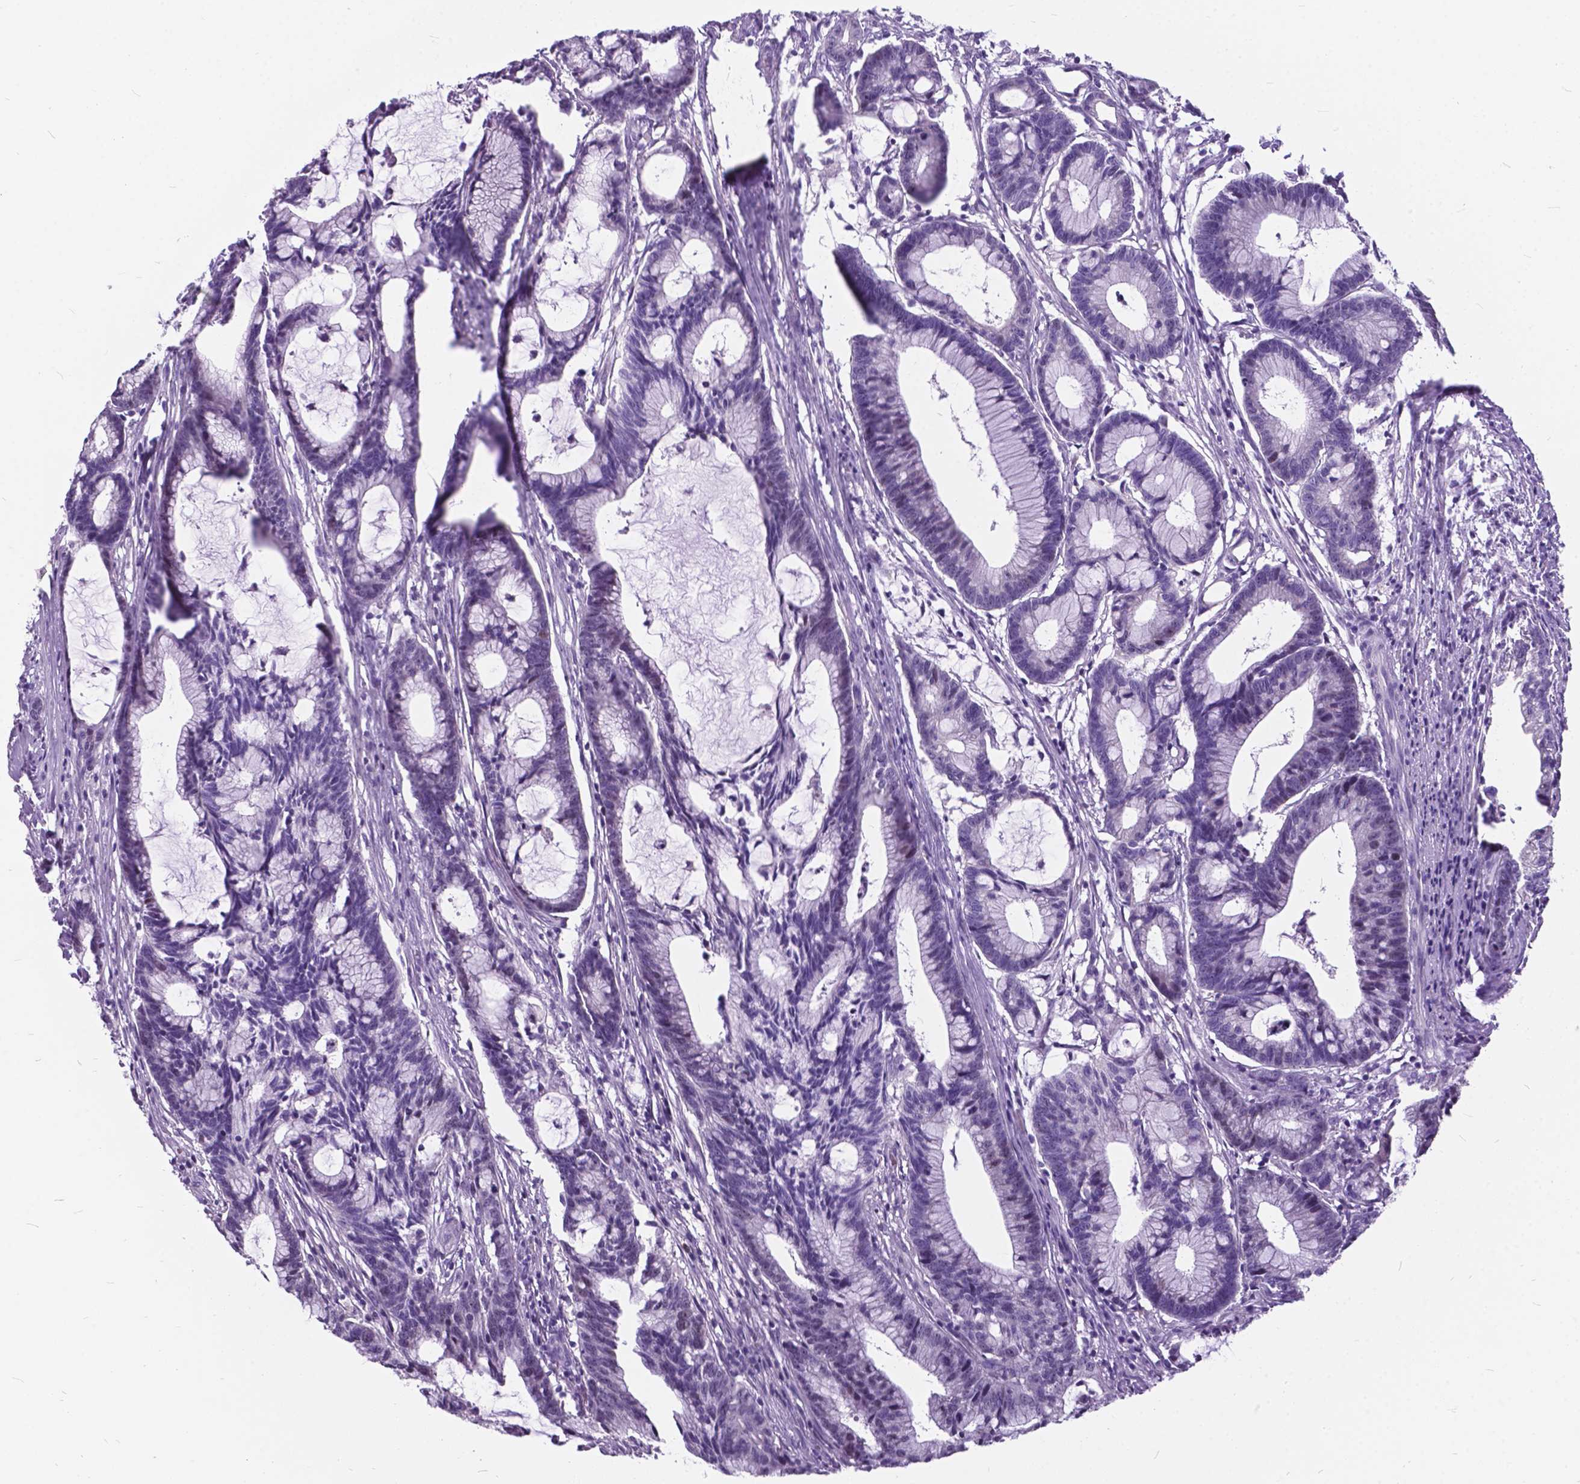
{"staining": {"intensity": "negative", "quantity": "none", "location": "none"}, "tissue": "colorectal cancer", "cell_type": "Tumor cells", "image_type": "cancer", "snomed": [{"axis": "morphology", "description": "Adenocarcinoma, NOS"}, {"axis": "topography", "description": "Colon"}], "caption": "DAB (3,3'-diaminobenzidine) immunohistochemical staining of human colorectal cancer (adenocarcinoma) demonstrates no significant positivity in tumor cells.", "gene": "BSND", "patient": {"sex": "female", "age": 78}}